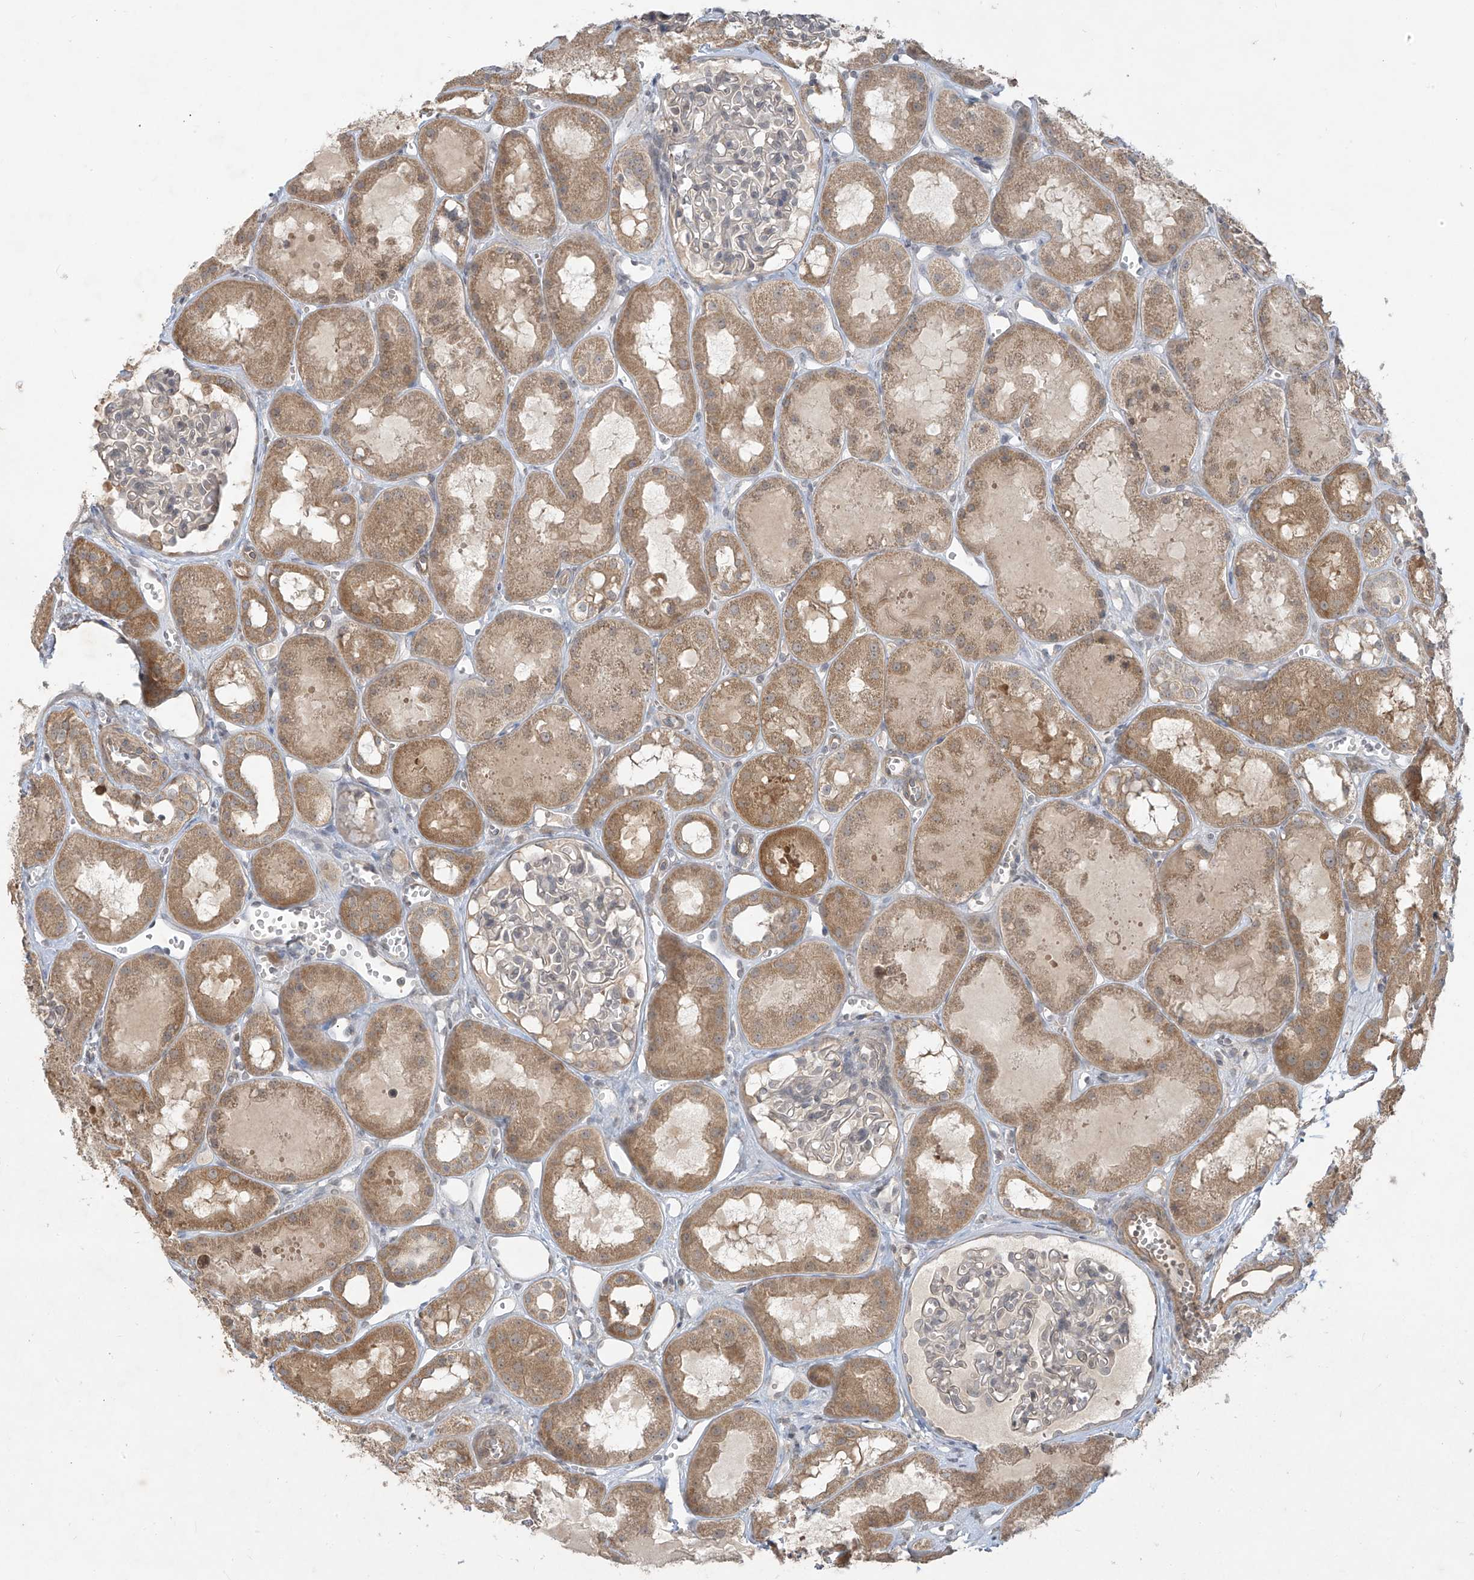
{"staining": {"intensity": "negative", "quantity": "none", "location": "none"}, "tissue": "kidney", "cell_type": "Cells in glomeruli", "image_type": "normal", "snomed": [{"axis": "morphology", "description": "Normal tissue, NOS"}, {"axis": "topography", "description": "Kidney"}], "caption": "Immunohistochemical staining of normal kidney demonstrates no significant expression in cells in glomeruli.", "gene": "DGKQ", "patient": {"sex": "male", "age": 16}}